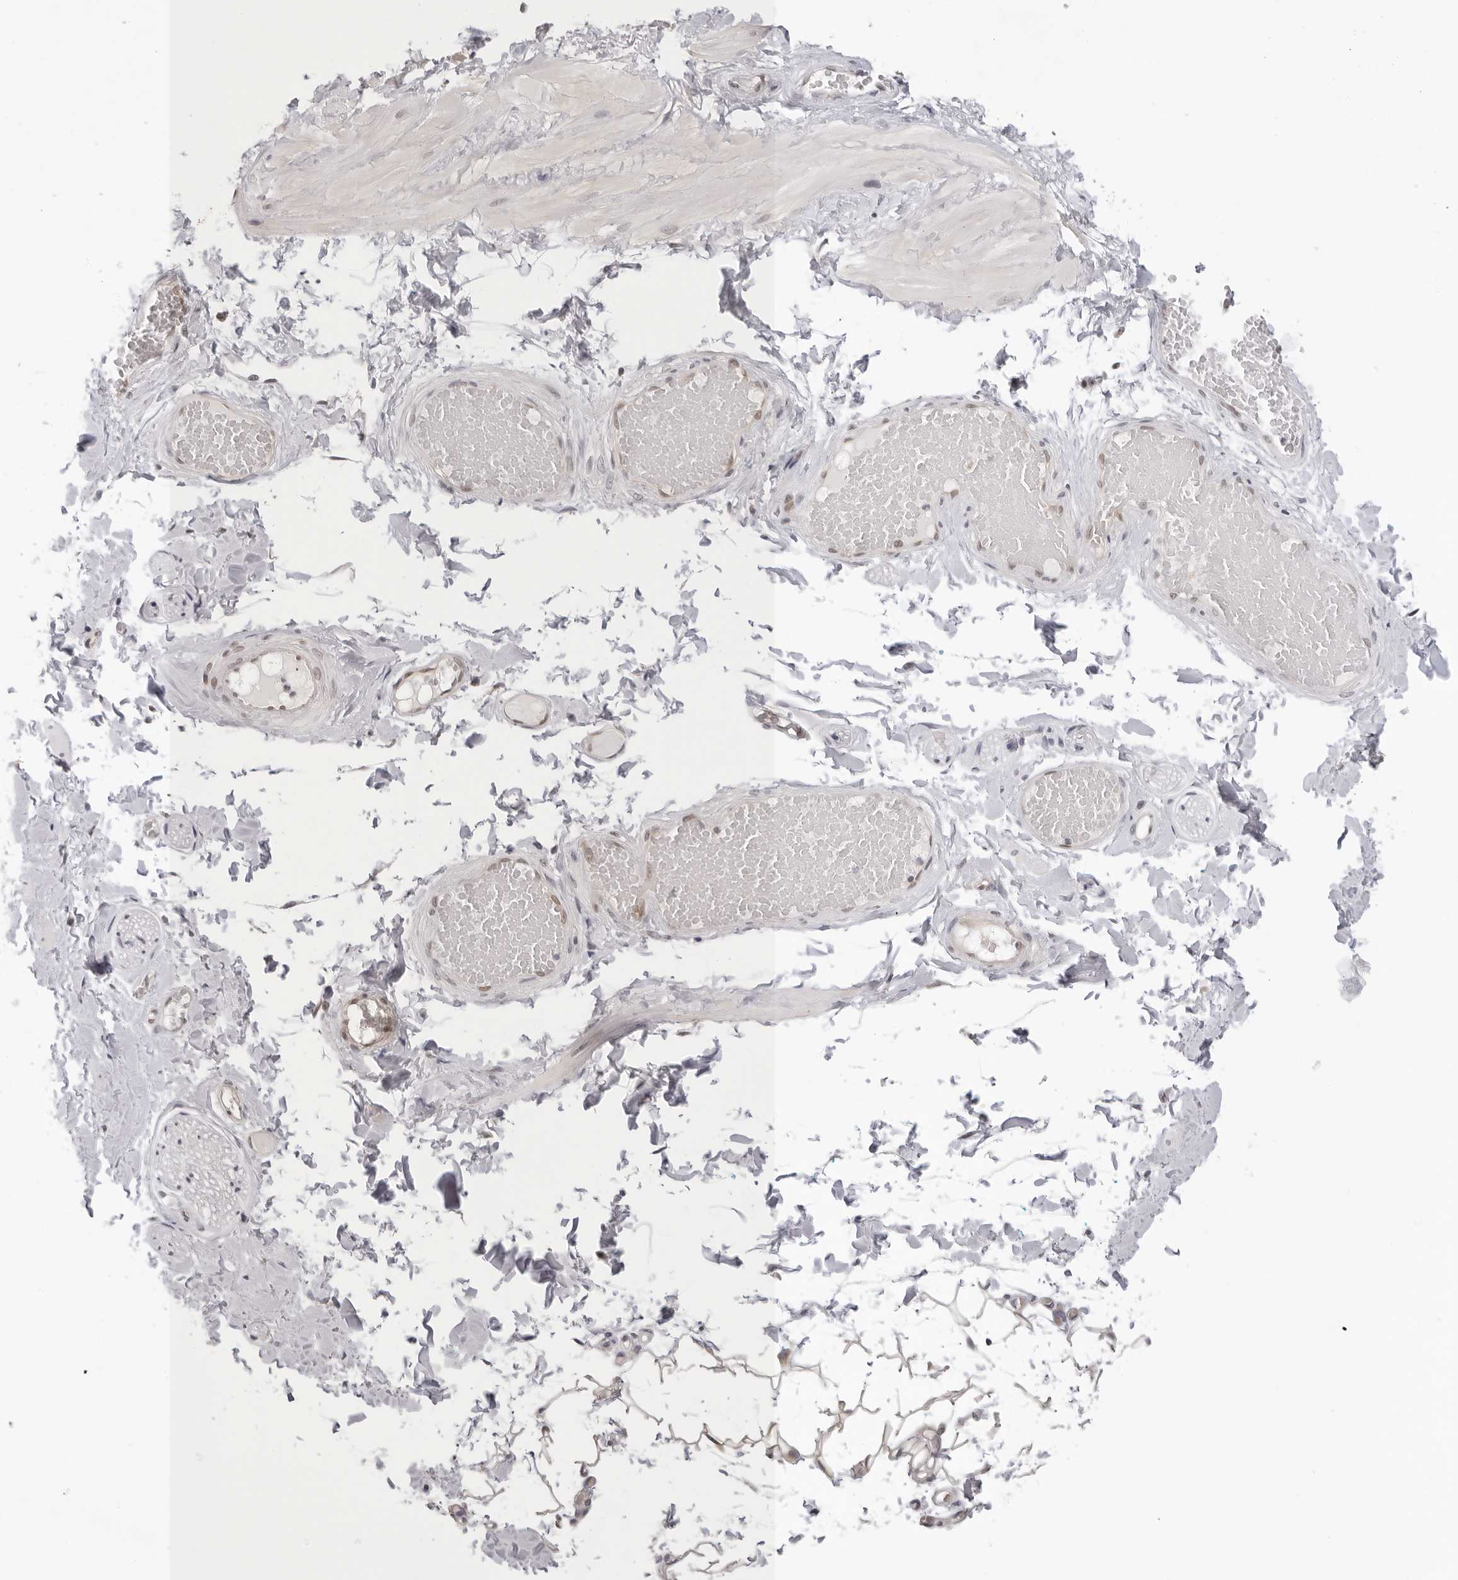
{"staining": {"intensity": "negative", "quantity": "none", "location": "none"}, "tissue": "adipose tissue", "cell_type": "Adipocytes", "image_type": "normal", "snomed": [{"axis": "morphology", "description": "Normal tissue, NOS"}, {"axis": "topography", "description": "Adipose tissue"}, {"axis": "topography", "description": "Vascular tissue"}, {"axis": "topography", "description": "Peripheral nerve tissue"}], "caption": "The histopathology image displays no significant expression in adipocytes of adipose tissue.", "gene": "WDR77", "patient": {"sex": "male", "age": 25}}